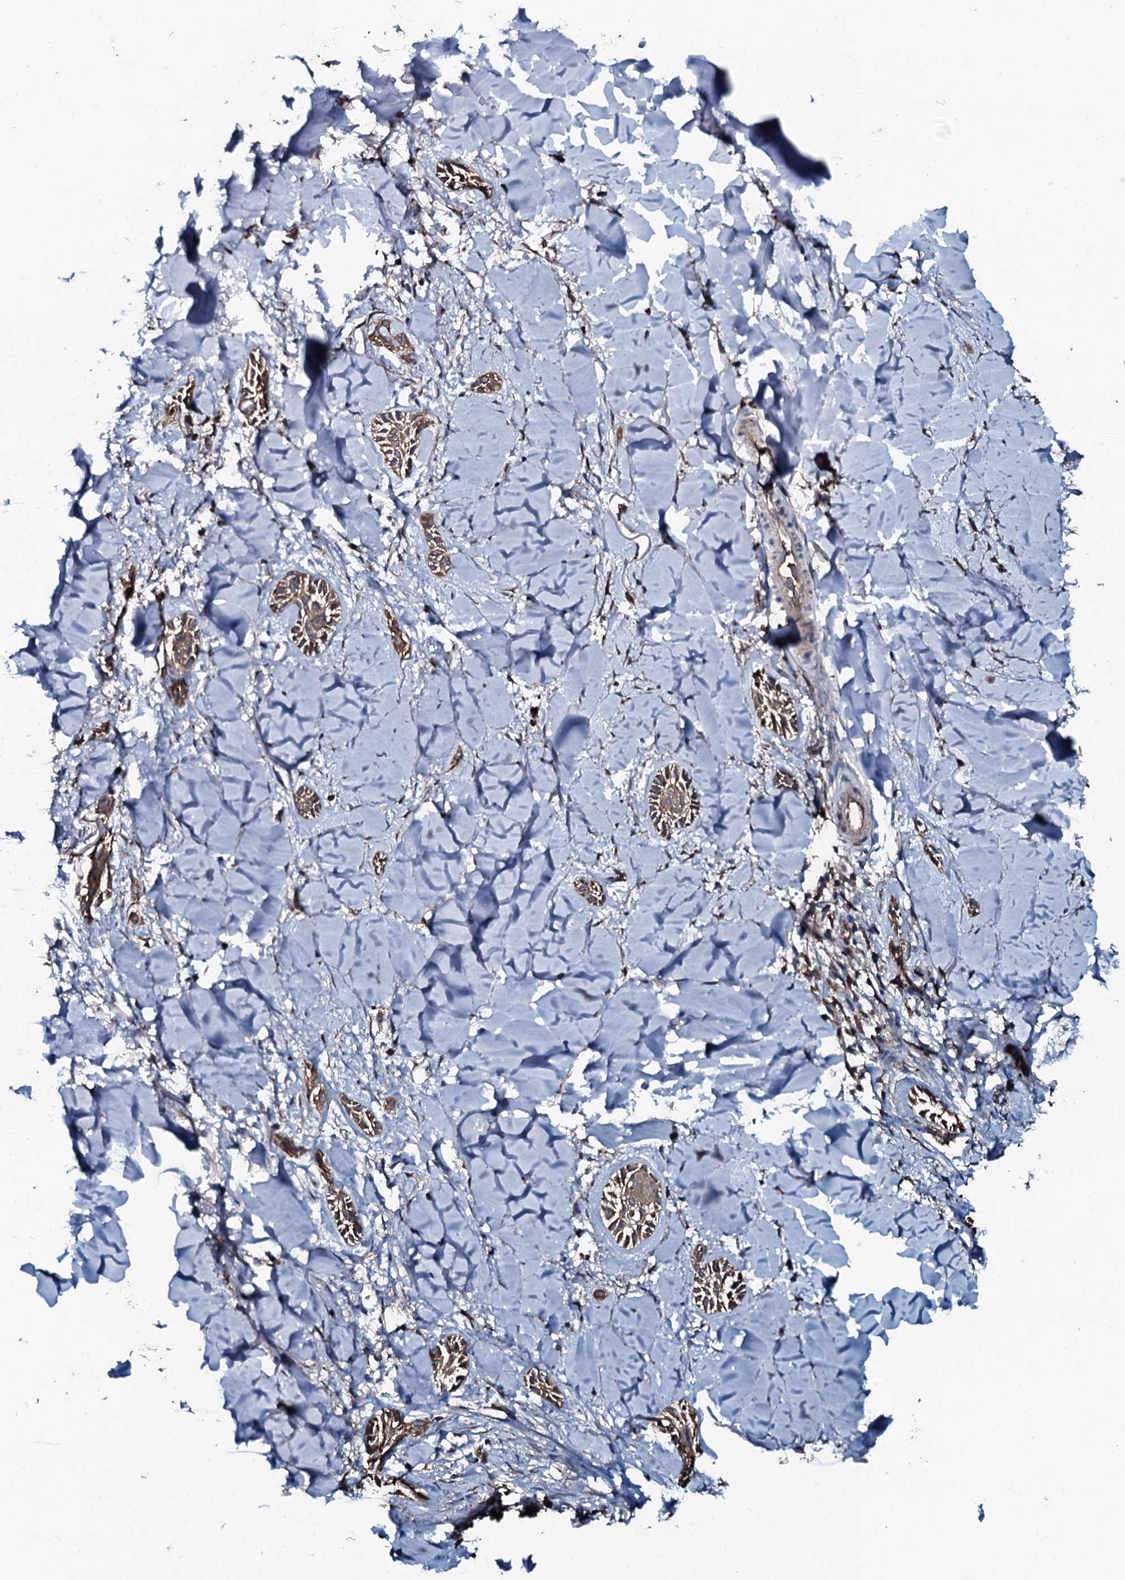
{"staining": {"intensity": "moderate", "quantity": ">75%", "location": "cytoplasmic/membranous"}, "tissue": "skin cancer", "cell_type": "Tumor cells", "image_type": "cancer", "snomed": [{"axis": "morphology", "description": "Basal cell carcinoma"}, {"axis": "topography", "description": "Skin"}], "caption": "Immunohistochemistry (IHC) (DAB (3,3'-diaminobenzidine)) staining of human skin cancer demonstrates moderate cytoplasmic/membranous protein staining in about >75% of tumor cells. (Brightfield microscopy of DAB IHC at high magnification).", "gene": "TRIM7", "patient": {"sex": "female", "age": 59}}